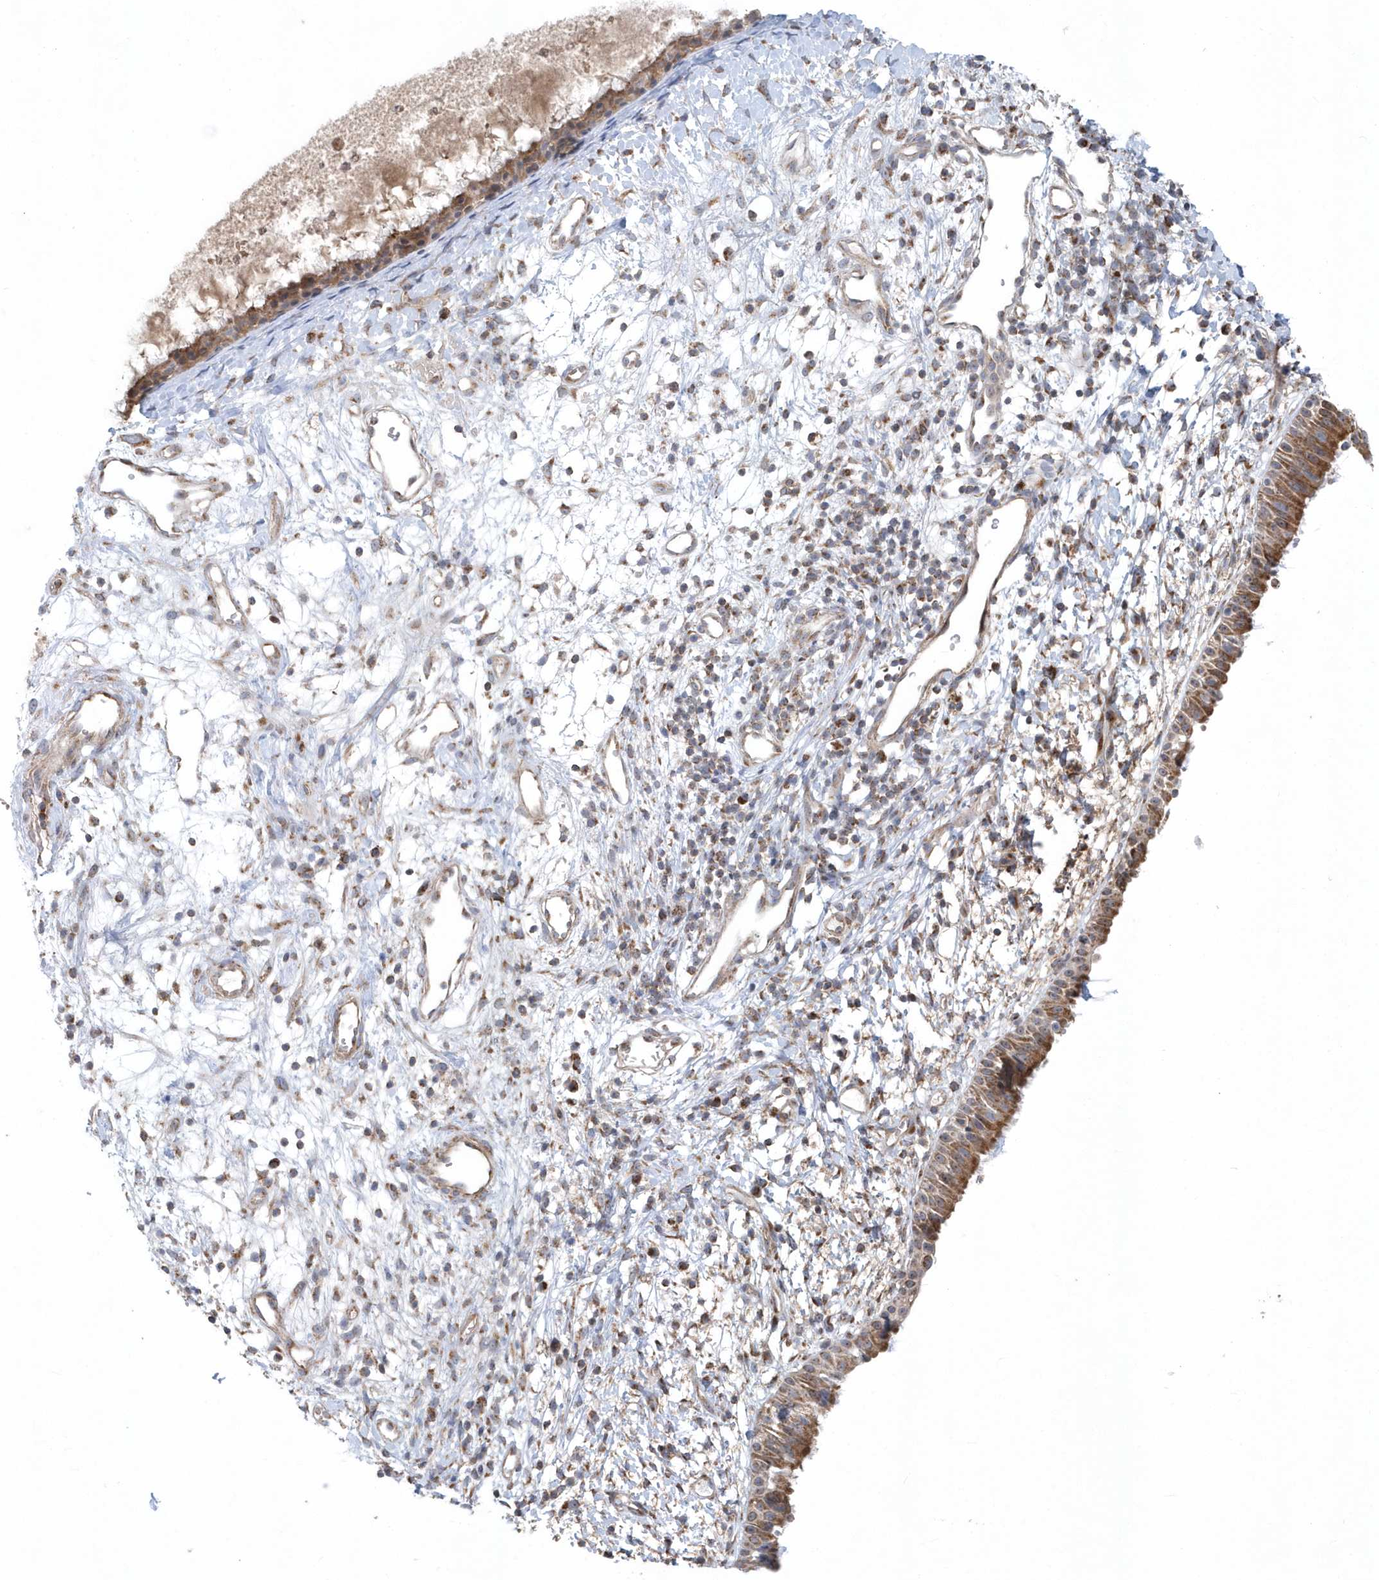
{"staining": {"intensity": "moderate", "quantity": ">75%", "location": "cytoplasmic/membranous"}, "tissue": "nasopharynx", "cell_type": "Respiratory epithelial cells", "image_type": "normal", "snomed": [{"axis": "morphology", "description": "Normal tissue, NOS"}, {"axis": "topography", "description": "Nasopharynx"}], "caption": "A brown stain labels moderate cytoplasmic/membranous positivity of a protein in respiratory epithelial cells of normal human nasopharynx.", "gene": "PPP1R7", "patient": {"sex": "male", "age": 22}}